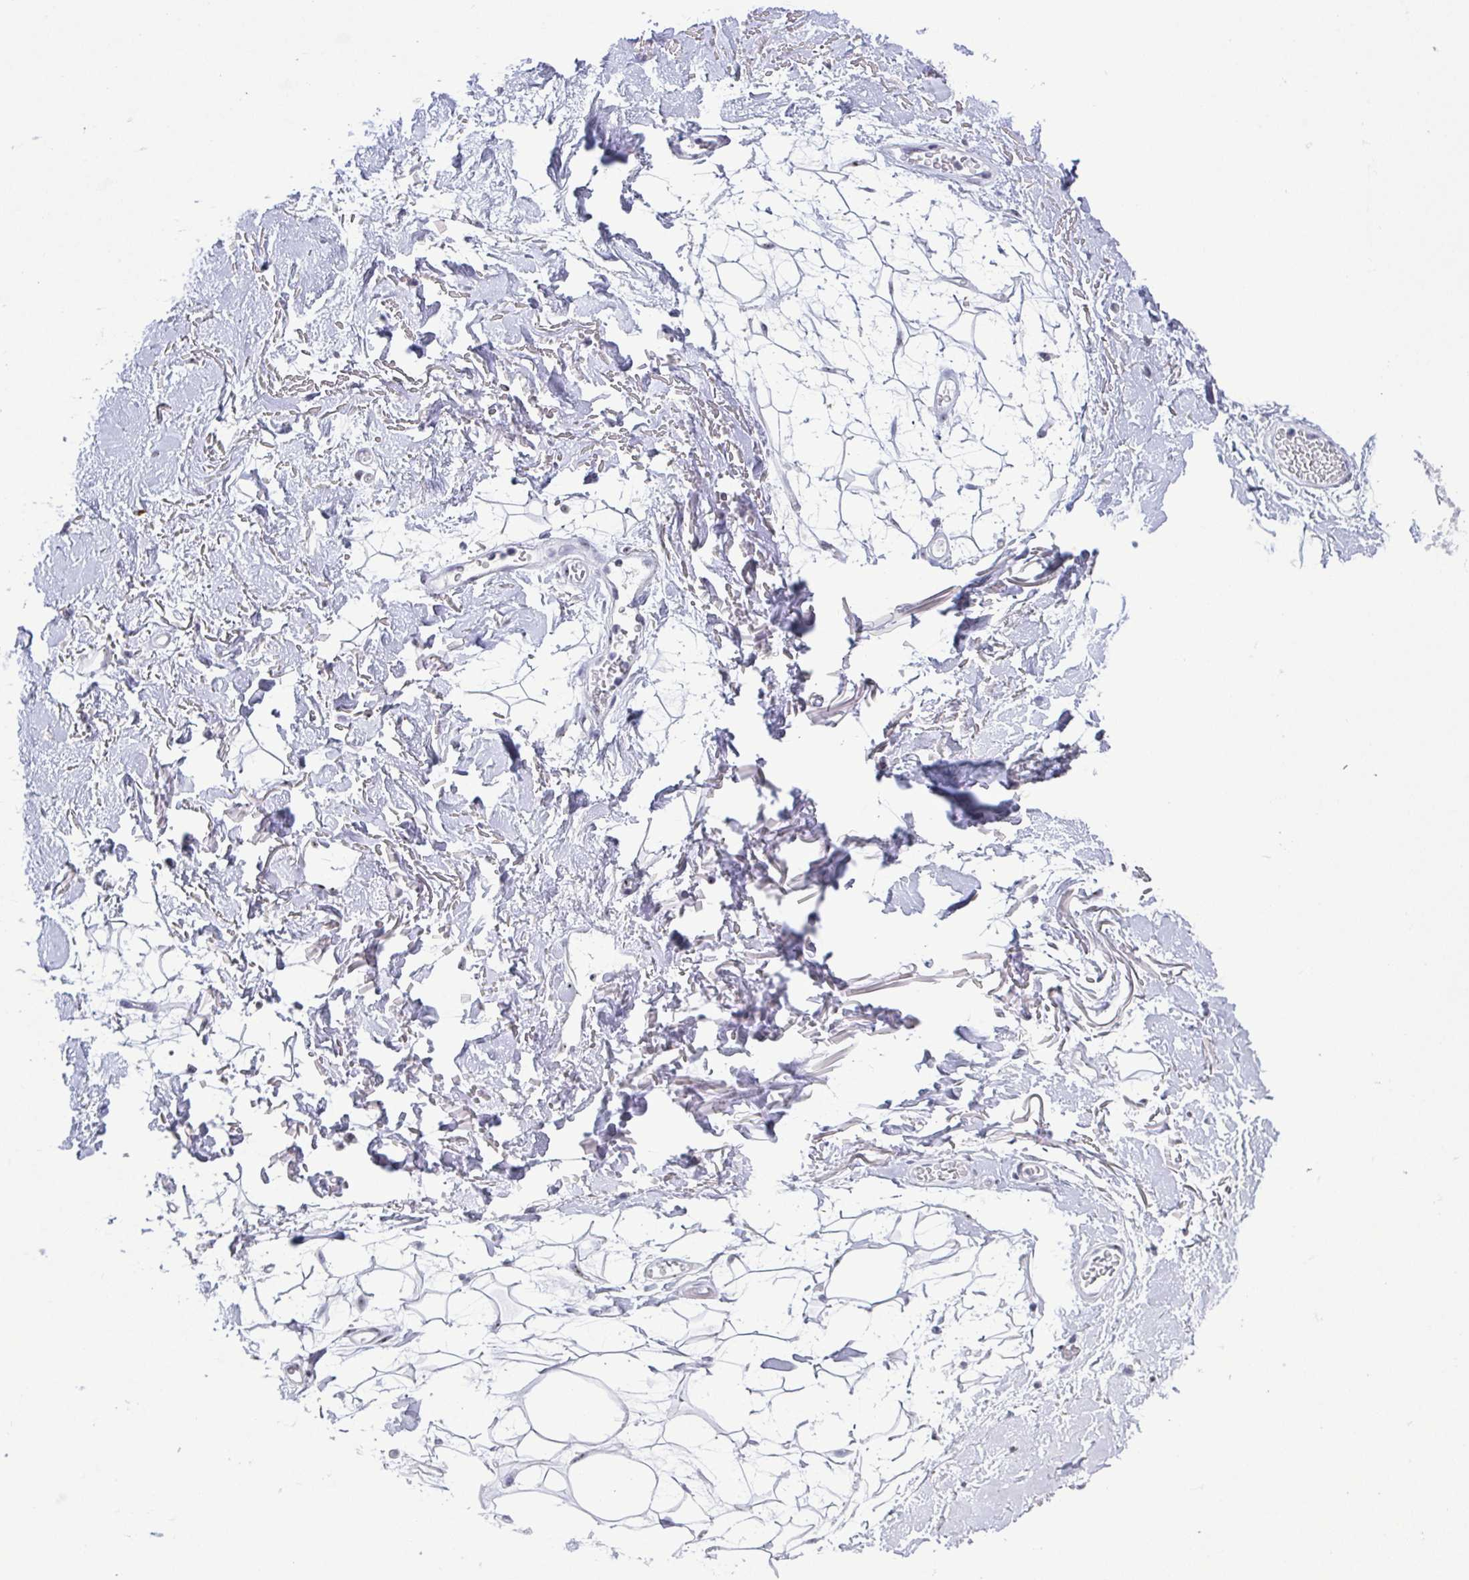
{"staining": {"intensity": "negative", "quantity": "none", "location": "none"}, "tissue": "adipose tissue", "cell_type": "Adipocytes", "image_type": "normal", "snomed": [{"axis": "morphology", "description": "Normal tissue, NOS"}, {"axis": "topography", "description": "Anal"}, {"axis": "topography", "description": "Peripheral nerve tissue"}], "caption": "Human adipose tissue stained for a protein using immunohistochemistry (IHC) reveals no expression in adipocytes.", "gene": "BZW1", "patient": {"sex": "male", "age": 78}}